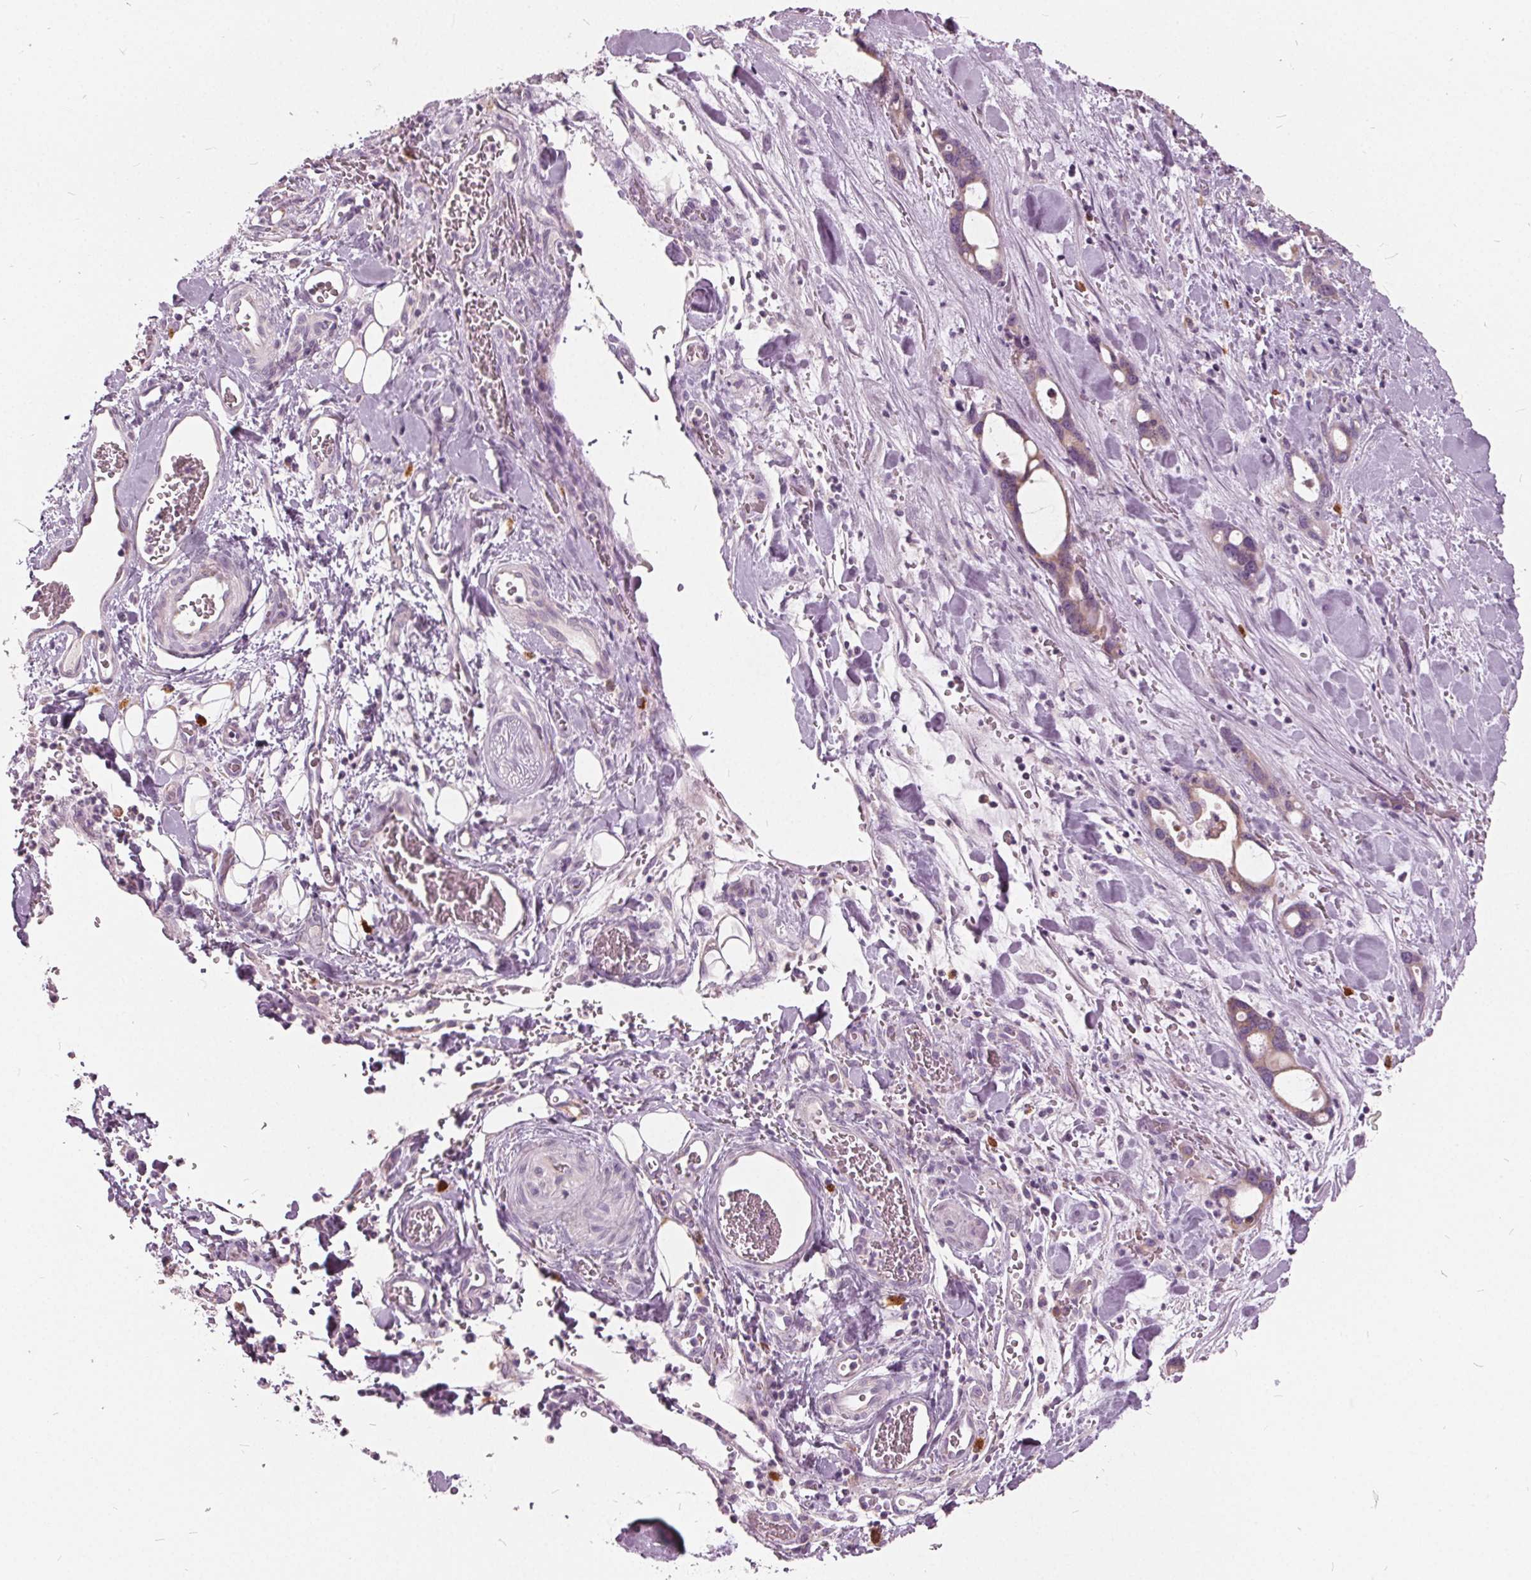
{"staining": {"intensity": "weak", "quantity": "25%-75%", "location": "cytoplasmic/membranous"}, "tissue": "stomach cancer", "cell_type": "Tumor cells", "image_type": "cancer", "snomed": [{"axis": "morphology", "description": "Normal tissue, NOS"}, {"axis": "morphology", "description": "Adenocarcinoma, NOS"}, {"axis": "topography", "description": "Esophagus"}, {"axis": "topography", "description": "Stomach, upper"}], "caption": "Brown immunohistochemical staining in human stomach adenocarcinoma exhibits weak cytoplasmic/membranous staining in approximately 25%-75% of tumor cells.", "gene": "ECI2", "patient": {"sex": "male", "age": 74}}